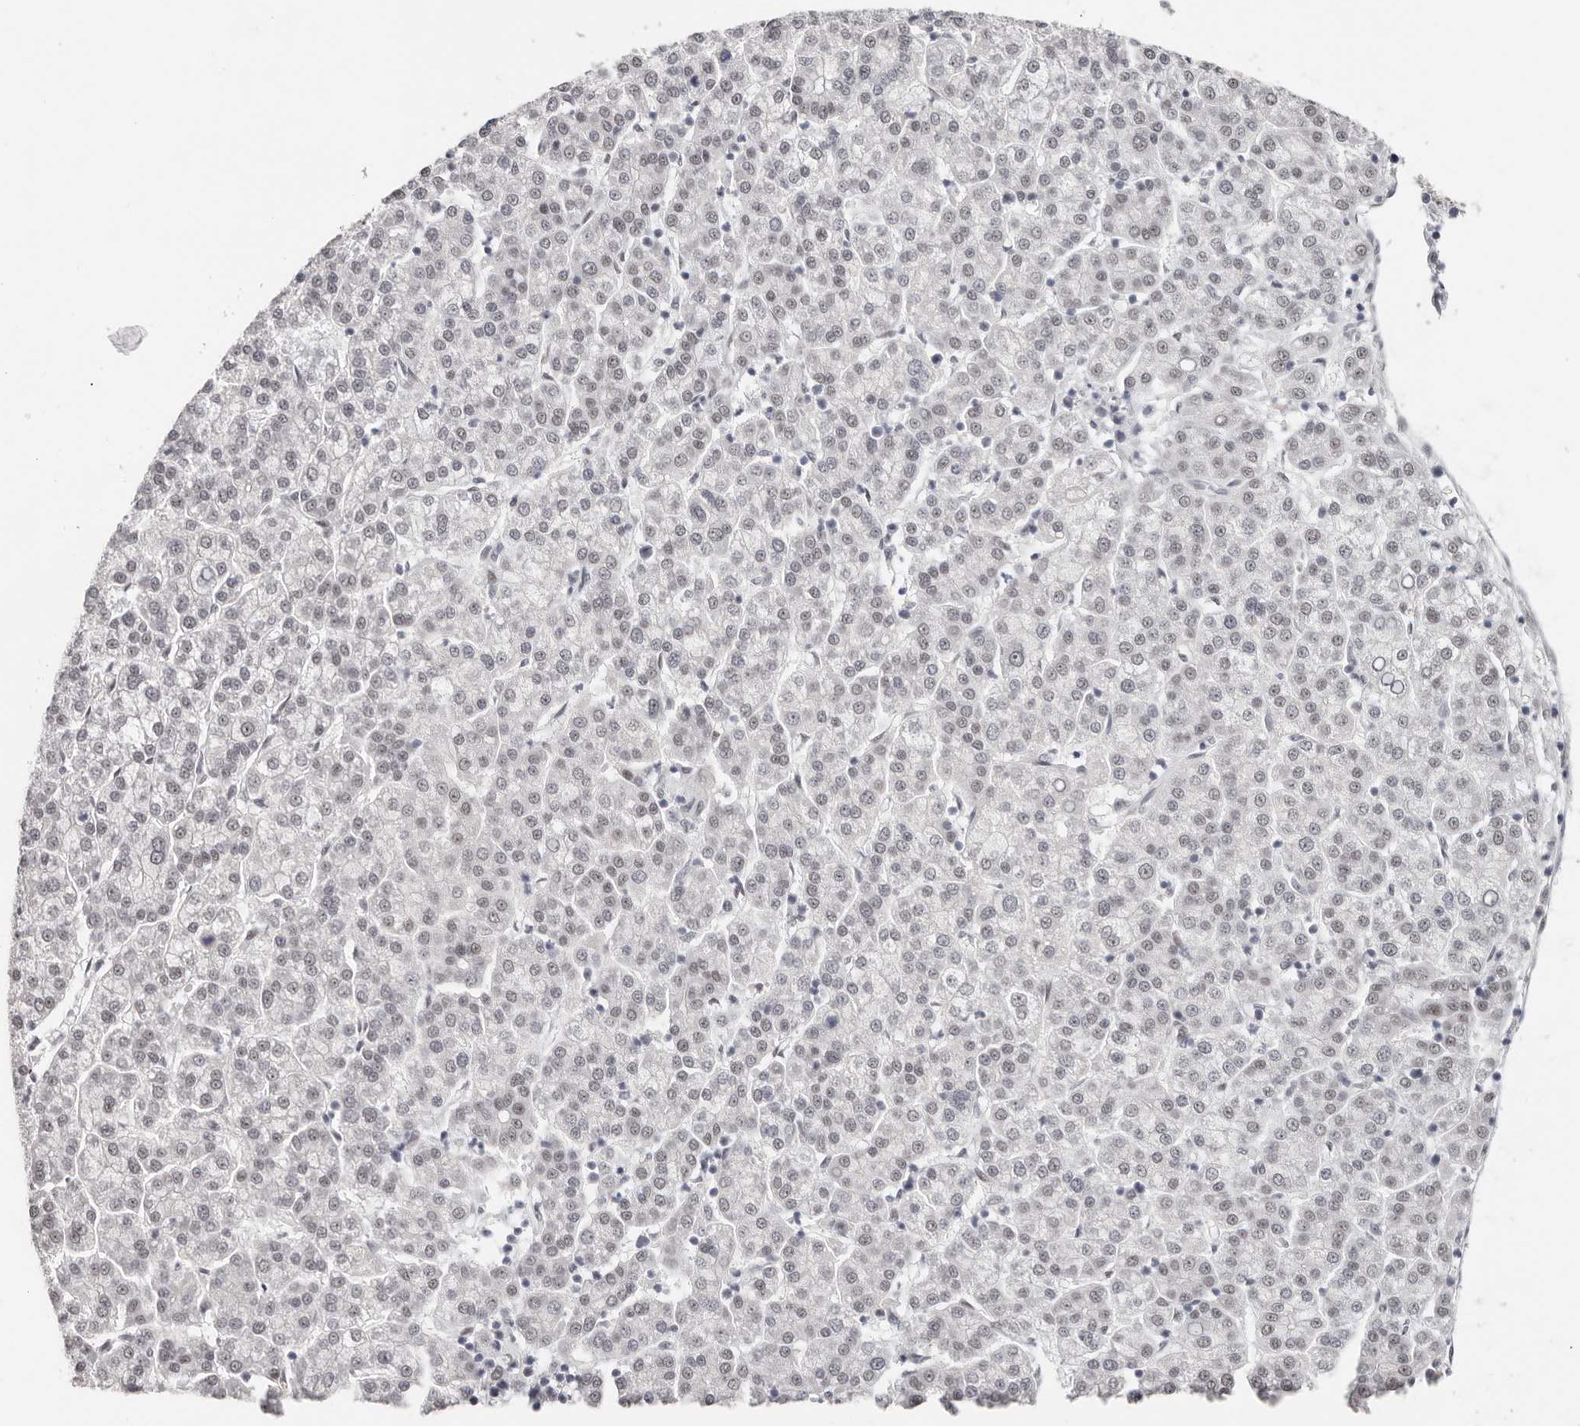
{"staining": {"intensity": "negative", "quantity": "none", "location": "none"}, "tissue": "liver cancer", "cell_type": "Tumor cells", "image_type": "cancer", "snomed": [{"axis": "morphology", "description": "Carcinoma, Hepatocellular, NOS"}, {"axis": "topography", "description": "Liver"}], "caption": "Histopathology image shows no protein staining in tumor cells of liver hepatocellular carcinoma tissue.", "gene": "LARP7", "patient": {"sex": "female", "age": 58}}